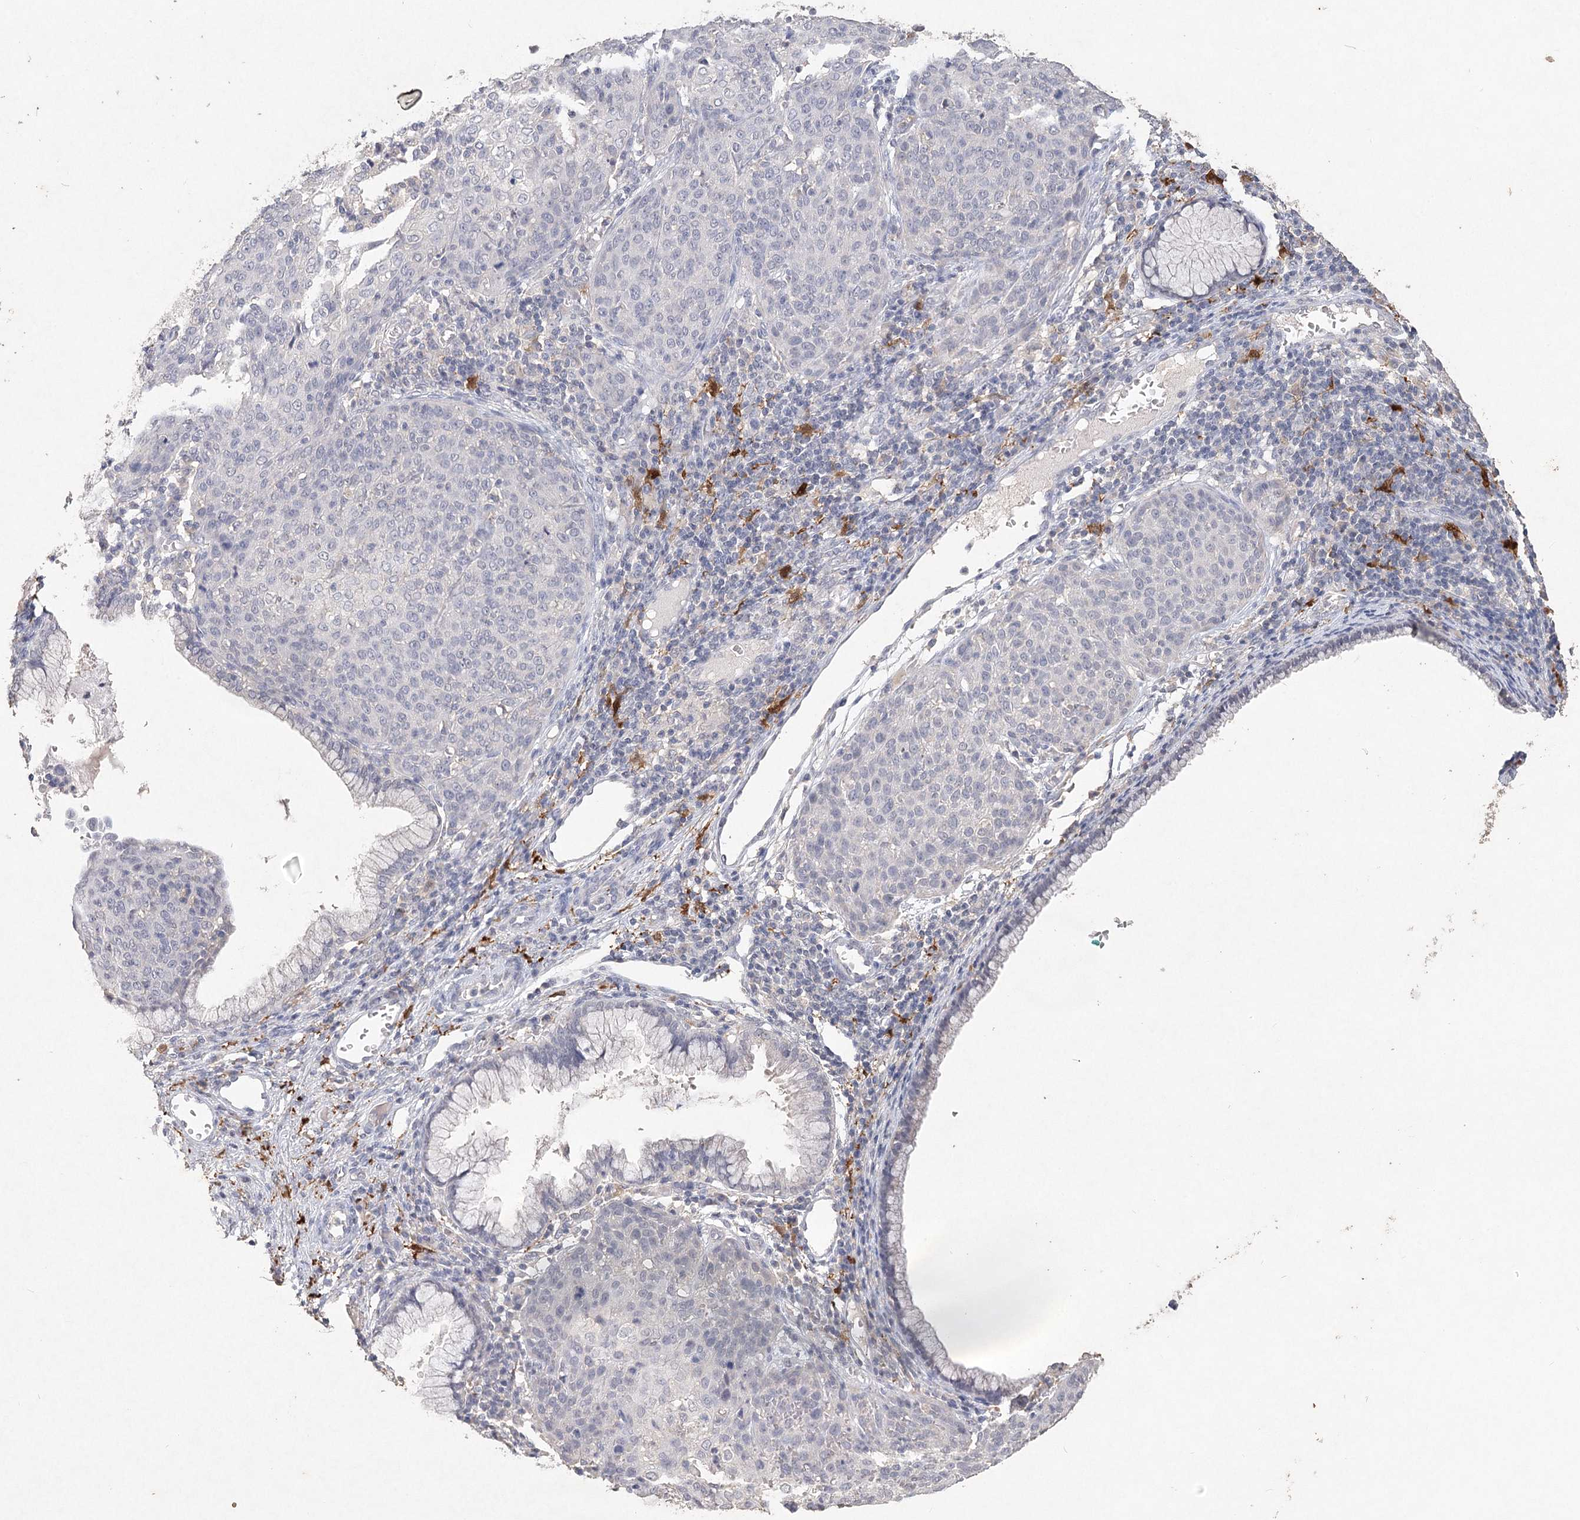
{"staining": {"intensity": "negative", "quantity": "none", "location": "none"}, "tissue": "cervical cancer", "cell_type": "Tumor cells", "image_type": "cancer", "snomed": [{"axis": "morphology", "description": "Squamous cell carcinoma, NOS"}, {"axis": "topography", "description": "Cervix"}], "caption": "Immunohistochemistry histopathology image of neoplastic tissue: human squamous cell carcinoma (cervical) stained with DAB (3,3'-diaminobenzidine) reveals no significant protein expression in tumor cells. (DAB (3,3'-diaminobenzidine) IHC with hematoxylin counter stain).", "gene": "ARSI", "patient": {"sex": "female", "age": 38}}